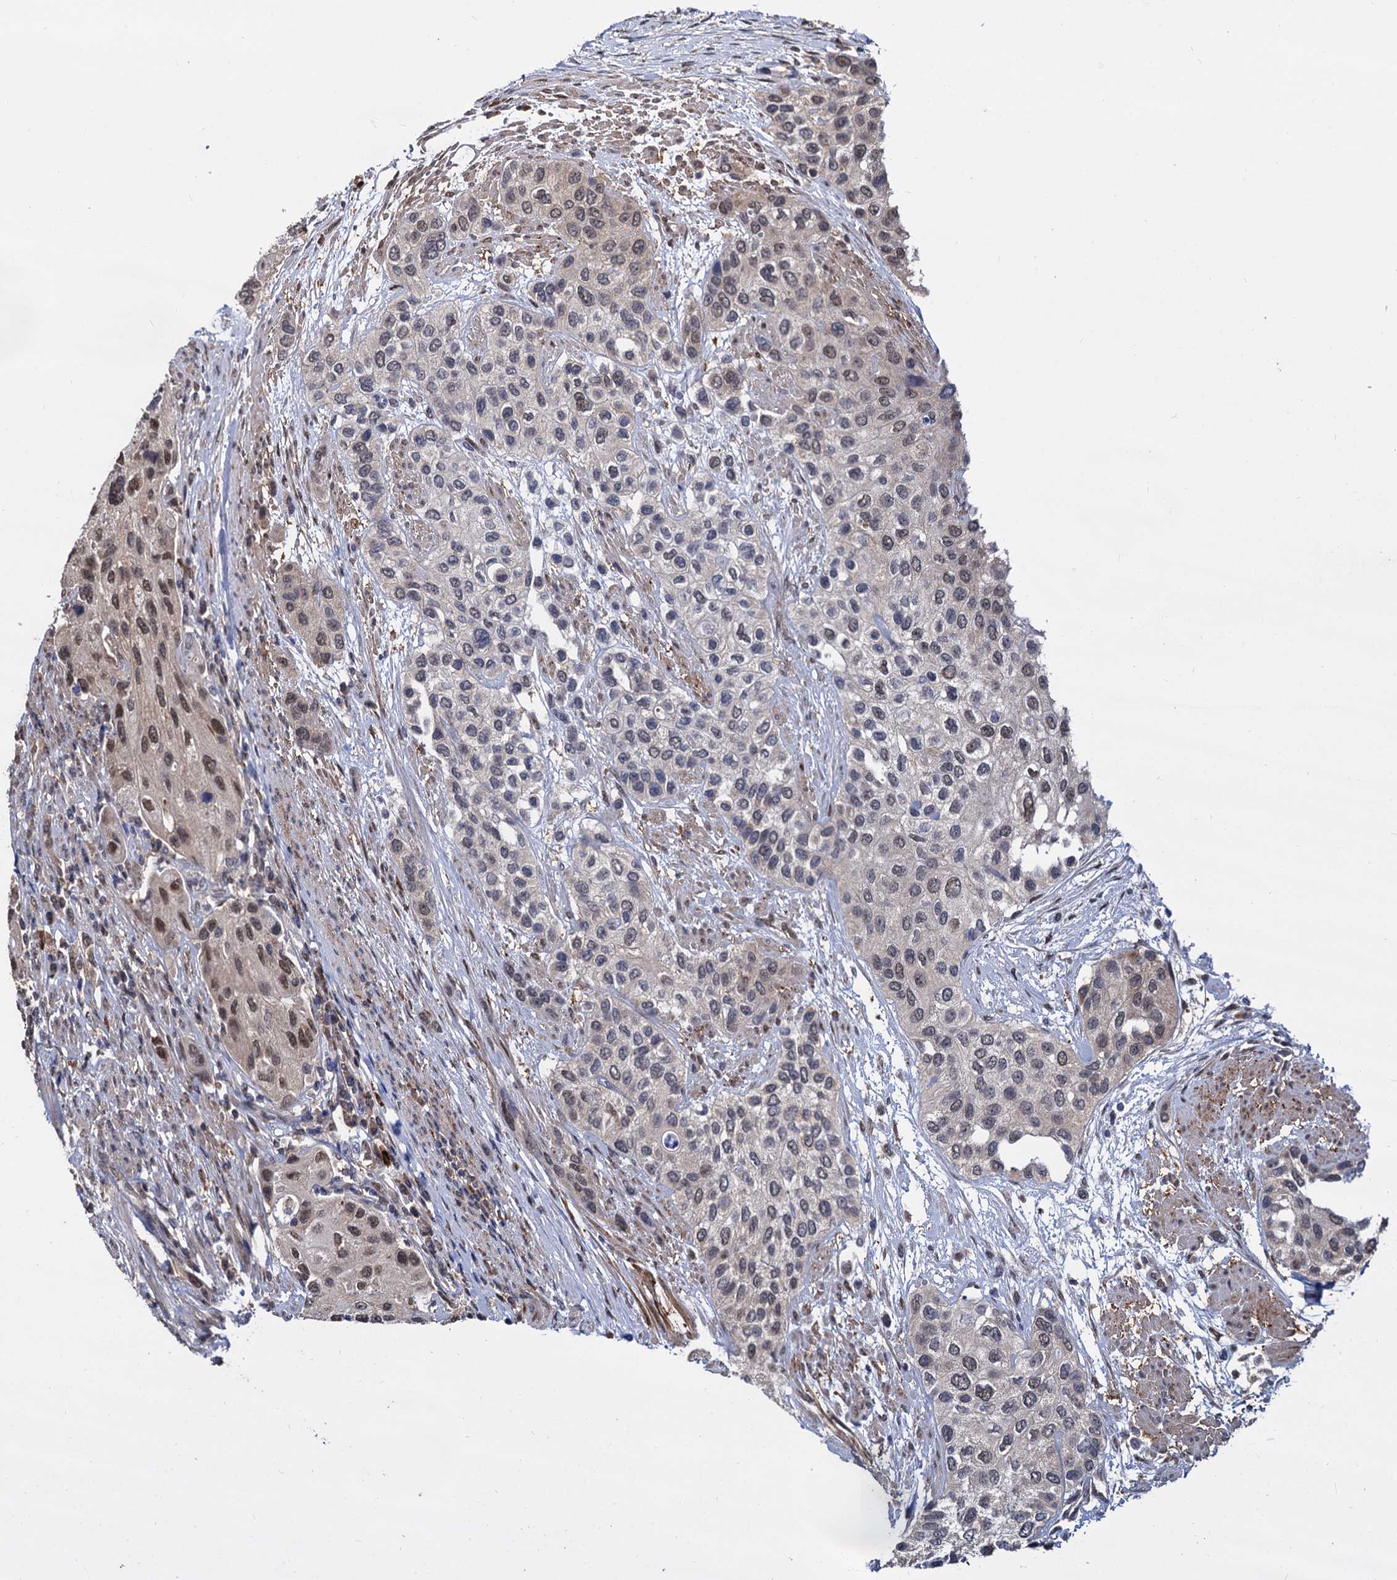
{"staining": {"intensity": "moderate", "quantity": ">75%", "location": "nuclear"}, "tissue": "urothelial cancer", "cell_type": "Tumor cells", "image_type": "cancer", "snomed": [{"axis": "morphology", "description": "Normal tissue, NOS"}, {"axis": "morphology", "description": "Urothelial carcinoma, High grade"}, {"axis": "topography", "description": "Vascular tissue"}, {"axis": "topography", "description": "Urinary bladder"}], "caption": "There is medium levels of moderate nuclear staining in tumor cells of urothelial cancer, as demonstrated by immunohistochemical staining (brown color).", "gene": "PSMD4", "patient": {"sex": "female", "age": 56}}